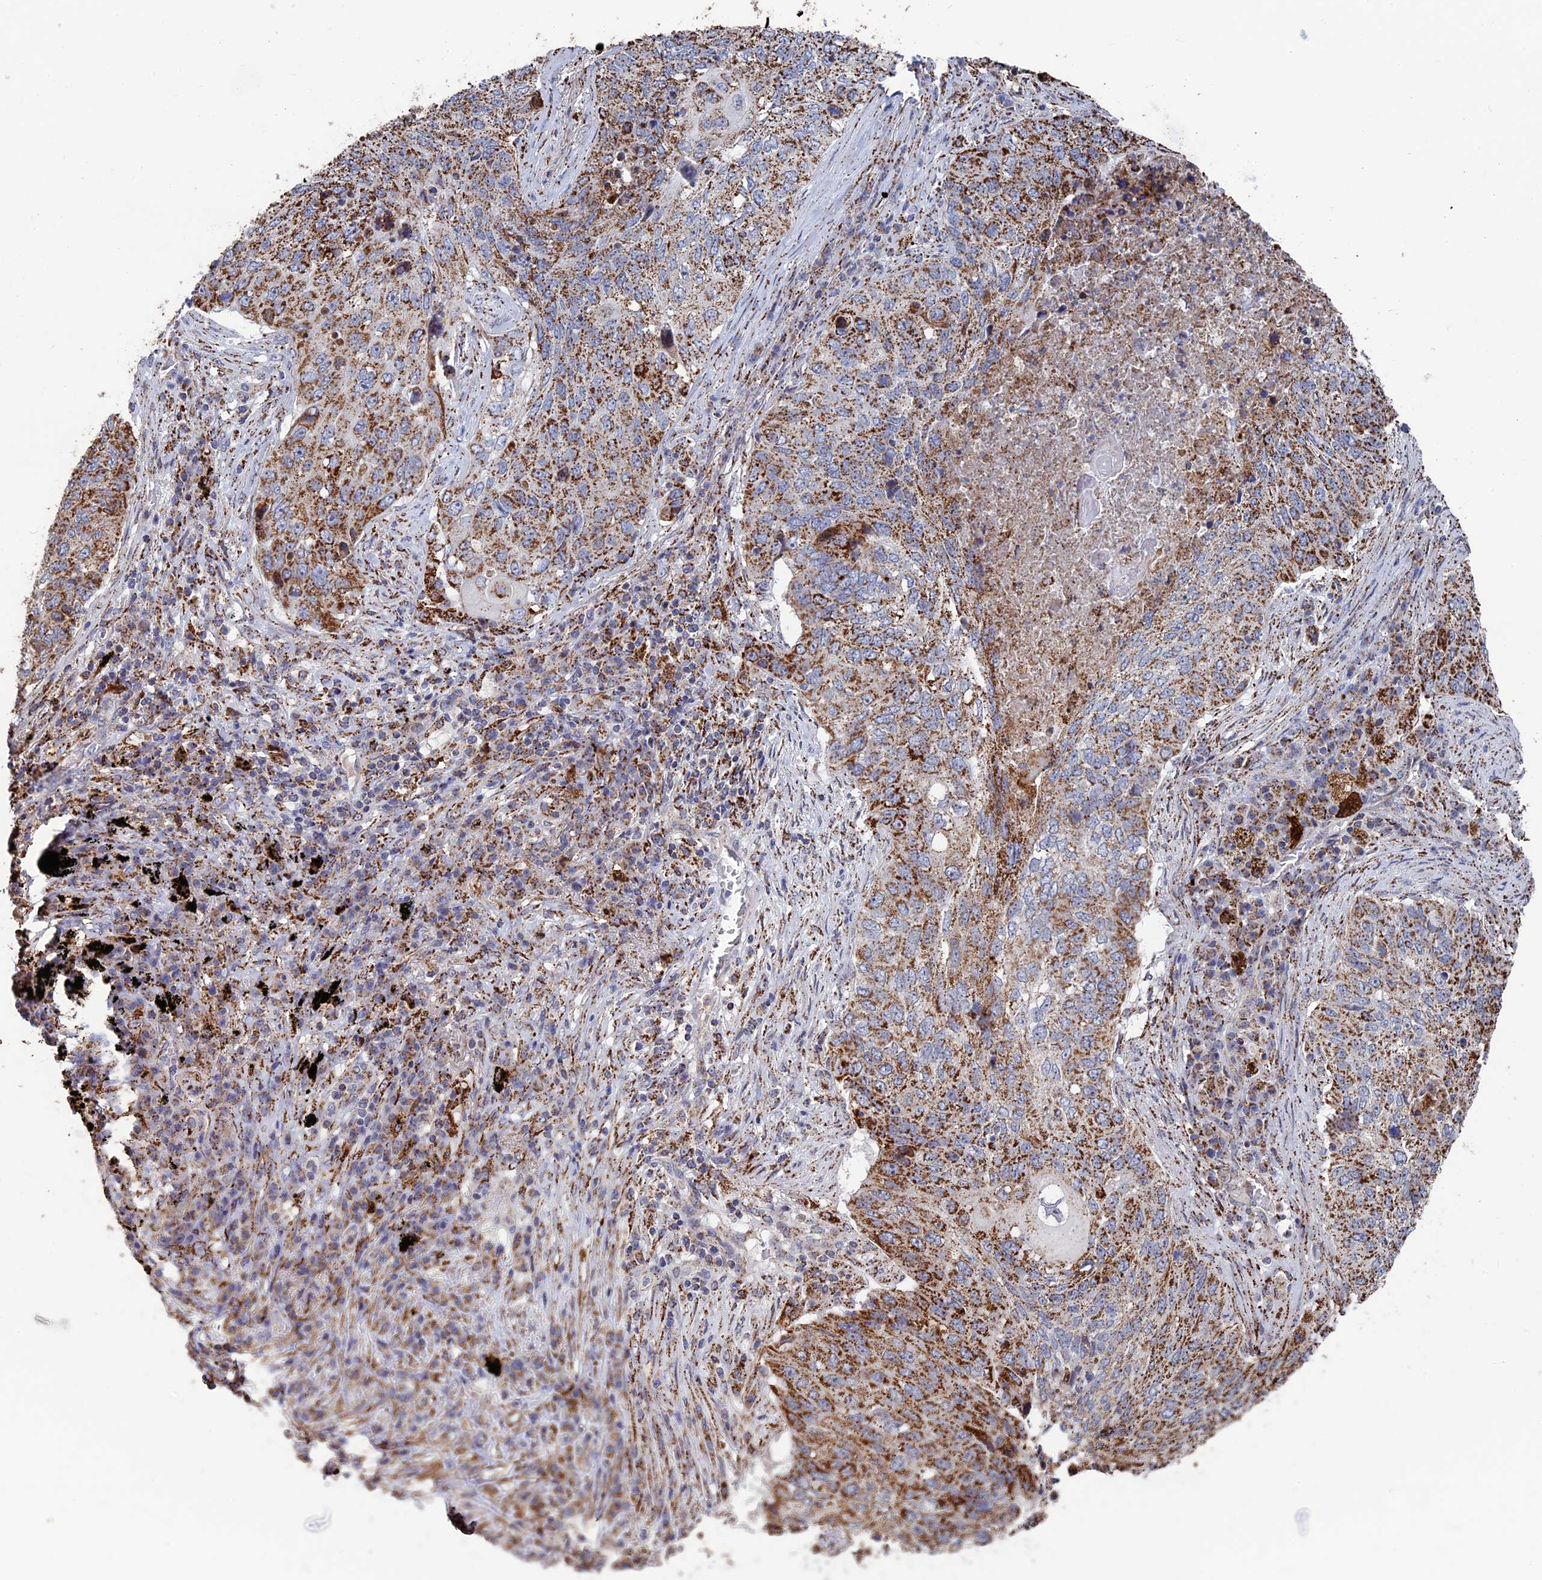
{"staining": {"intensity": "moderate", "quantity": ">75%", "location": "cytoplasmic/membranous"}, "tissue": "lung cancer", "cell_type": "Tumor cells", "image_type": "cancer", "snomed": [{"axis": "morphology", "description": "Squamous cell carcinoma, NOS"}, {"axis": "topography", "description": "Lung"}], "caption": "Moderate cytoplasmic/membranous protein positivity is identified in approximately >75% of tumor cells in lung squamous cell carcinoma. (brown staining indicates protein expression, while blue staining denotes nuclei).", "gene": "SEC24D", "patient": {"sex": "female", "age": 63}}